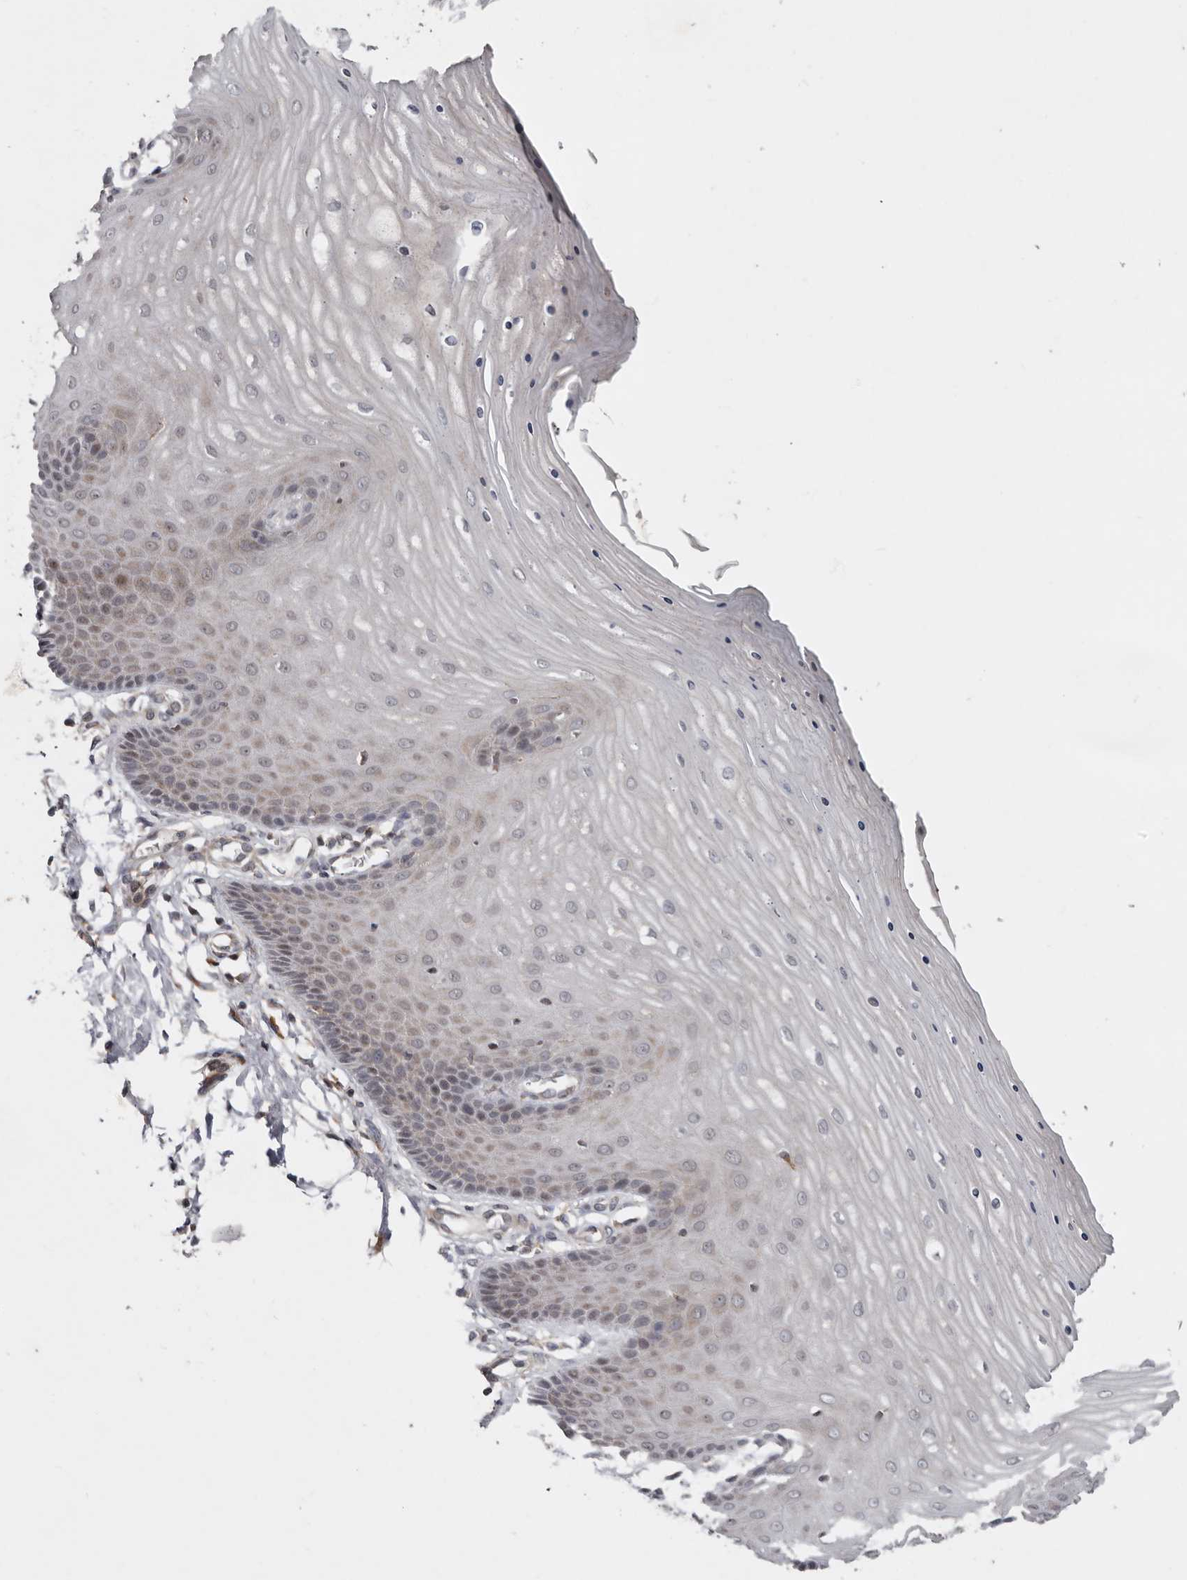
{"staining": {"intensity": "weak", "quantity": "25%-75%", "location": "cytoplasmic/membranous"}, "tissue": "cervix", "cell_type": "Glandular cells", "image_type": "normal", "snomed": [{"axis": "morphology", "description": "Normal tissue, NOS"}, {"axis": "topography", "description": "Cervix"}], "caption": "Immunohistochemical staining of benign human cervix displays weak cytoplasmic/membranous protein positivity in approximately 25%-75% of glandular cells. The protein is stained brown, and the nuclei are stained in blue (DAB (3,3'-diaminobenzidine) IHC with brightfield microscopy, high magnification).", "gene": "CHML", "patient": {"sex": "female", "age": 55}}